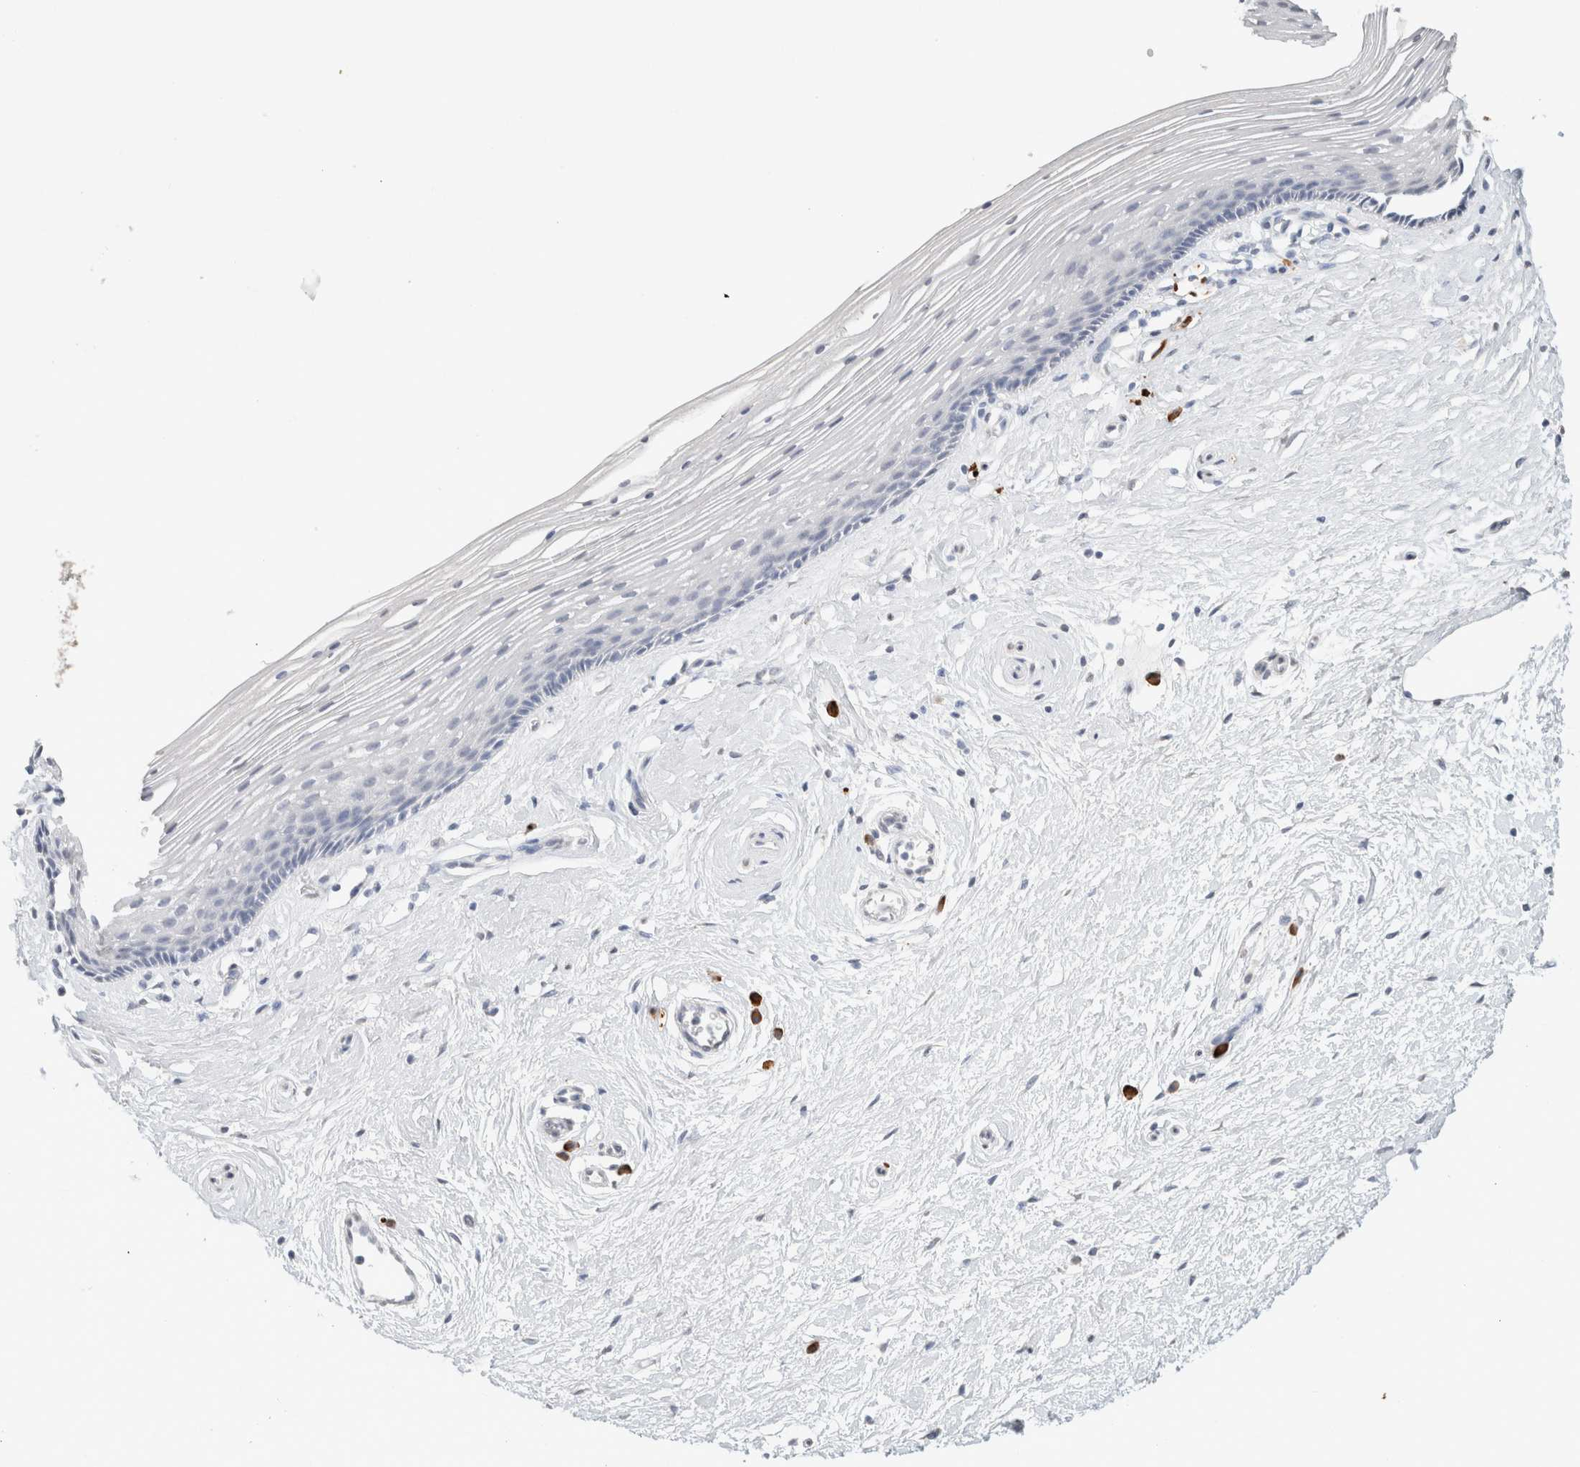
{"staining": {"intensity": "negative", "quantity": "none", "location": "none"}, "tissue": "vagina", "cell_type": "Squamous epithelial cells", "image_type": "normal", "snomed": [{"axis": "morphology", "description": "Normal tissue, NOS"}, {"axis": "topography", "description": "Vagina"}], "caption": "Immunohistochemical staining of normal vagina demonstrates no significant positivity in squamous epithelial cells.", "gene": "CD80", "patient": {"sex": "female", "age": 46}}